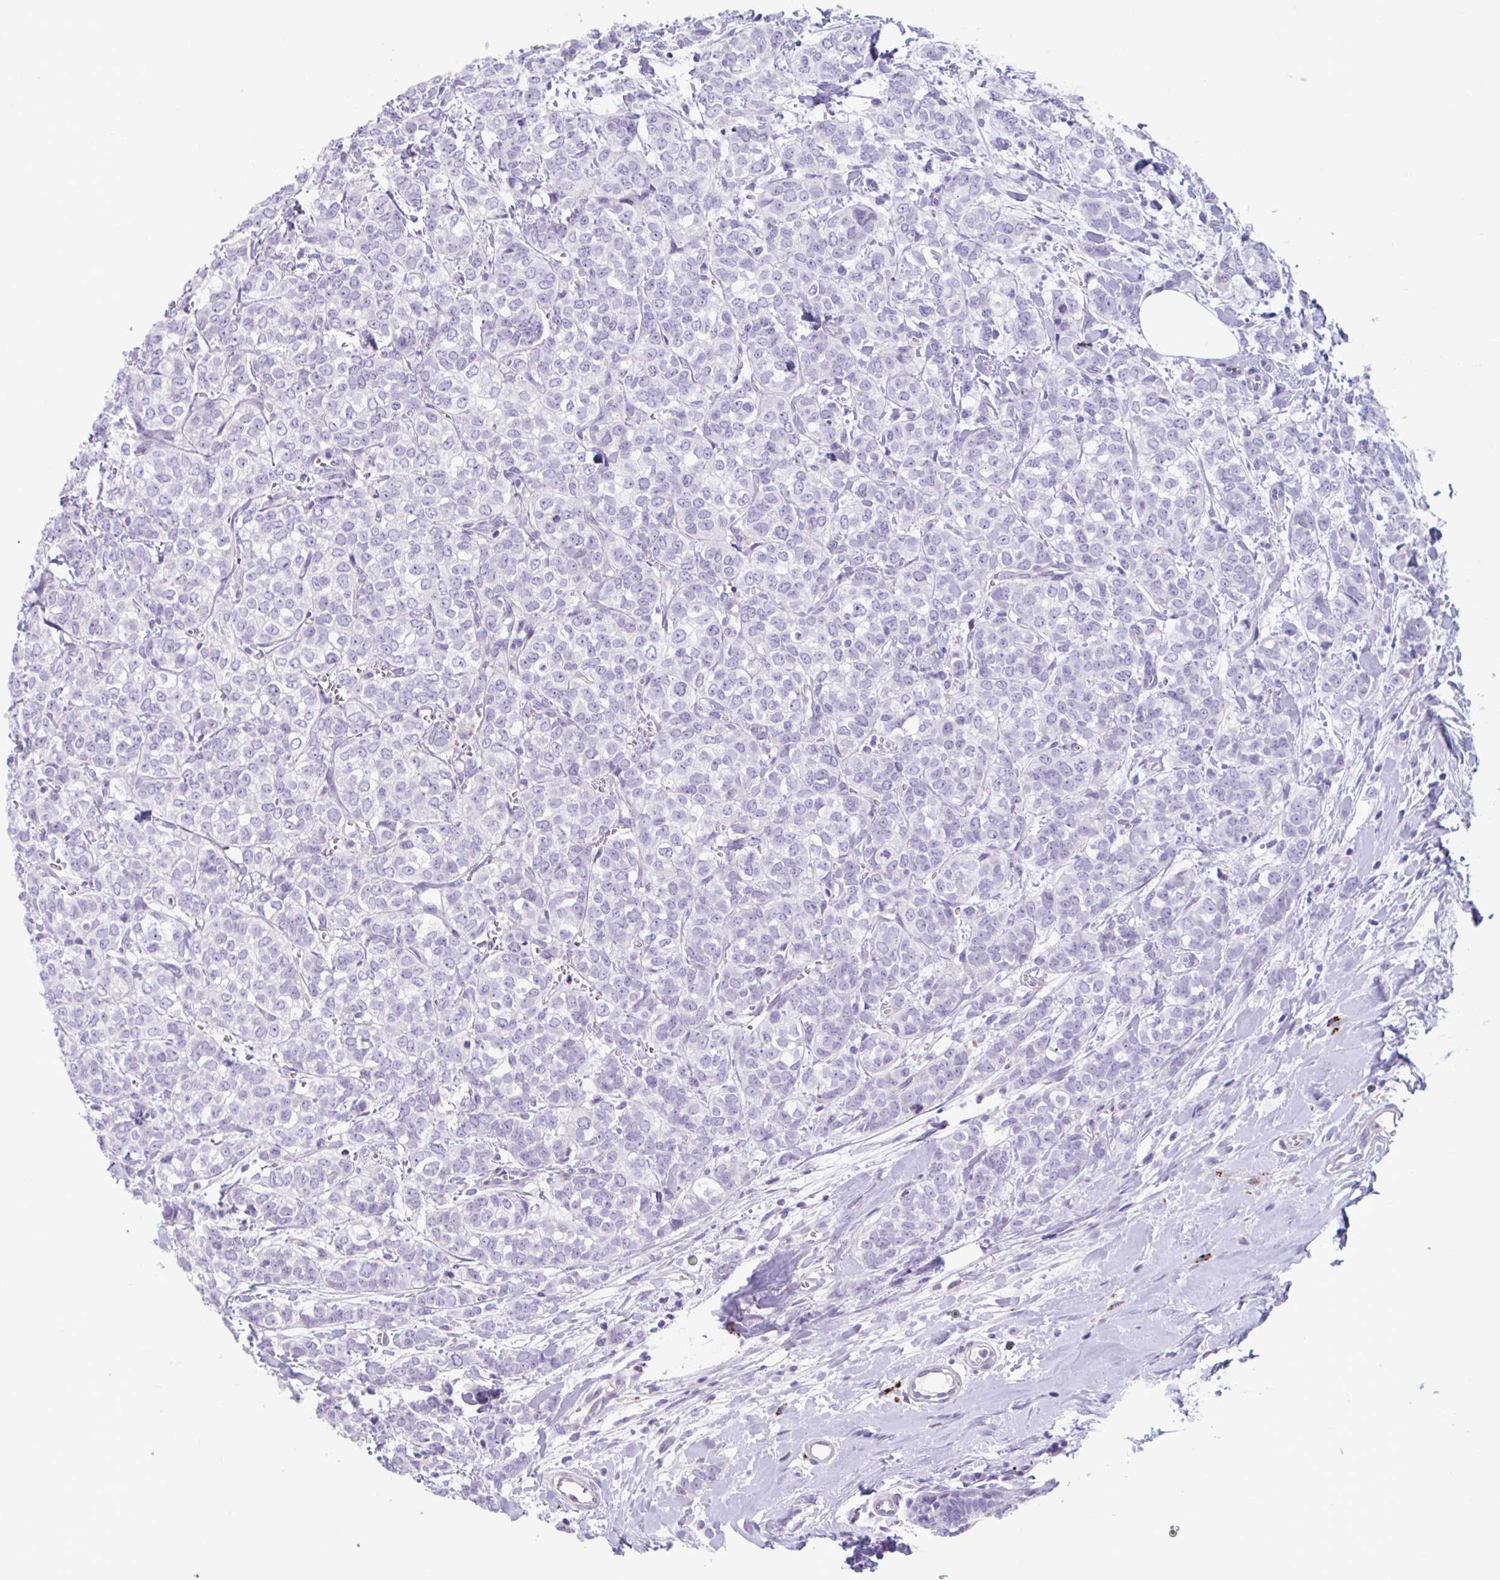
{"staining": {"intensity": "negative", "quantity": "none", "location": "none"}, "tissue": "breast cancer", "cell_type": "Tumor cells", "image_type": "cancer", "snomed": [{"axis": "morphology", "description": "Duct carcinoma"}, {"axis": "topography", "description": "Breast"}], "caption": "High power microscopy photomicrograph of an immunohistochemistry (IHC) histopathology image of infiltrating ductal carcinoma (breast), revealing no significant staining in tumor cells.", "gene": "C12orf71", "patient": {"sex": "female", "age": 61}}